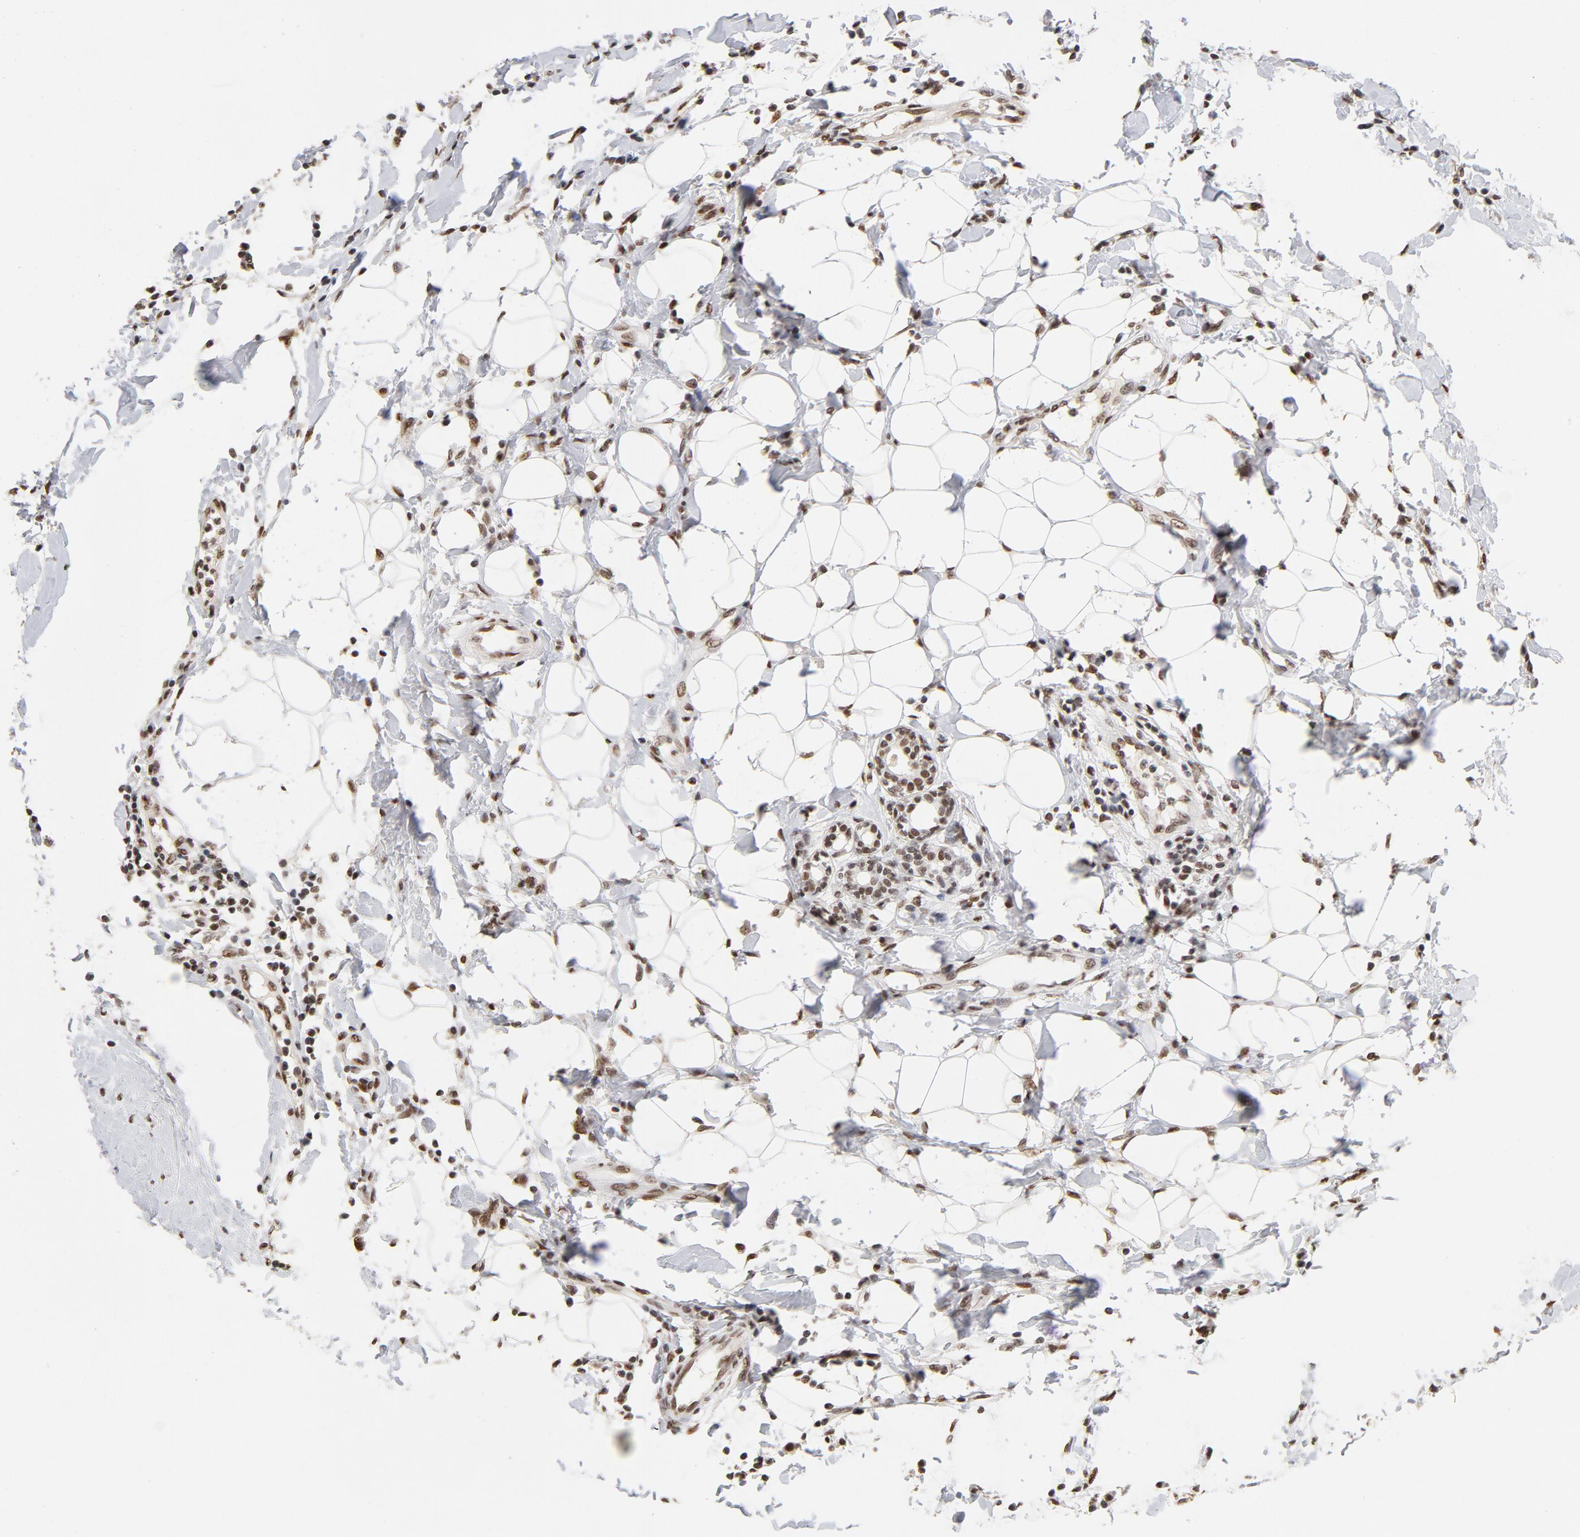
{"staining": {"intensity": "moderate", "quantity": ">75%", "location": "nuclear"}, "tissue": "breast cancer", "cell_type": "Tumor cells", "image_type": "cancer", "snomed": [{"axis": "morphology", "description": "Duct carcinoma"}, {"axis": "topography", "description": "Breast"}], "caption": "A micrograph of human infiltrating ductal carcinoma (breast) stained for a protein reveals moderate nuclear brown staining in tumor cells.", "gene": "TP53BP1", "patient": {"sex": "female", "age": 40}}